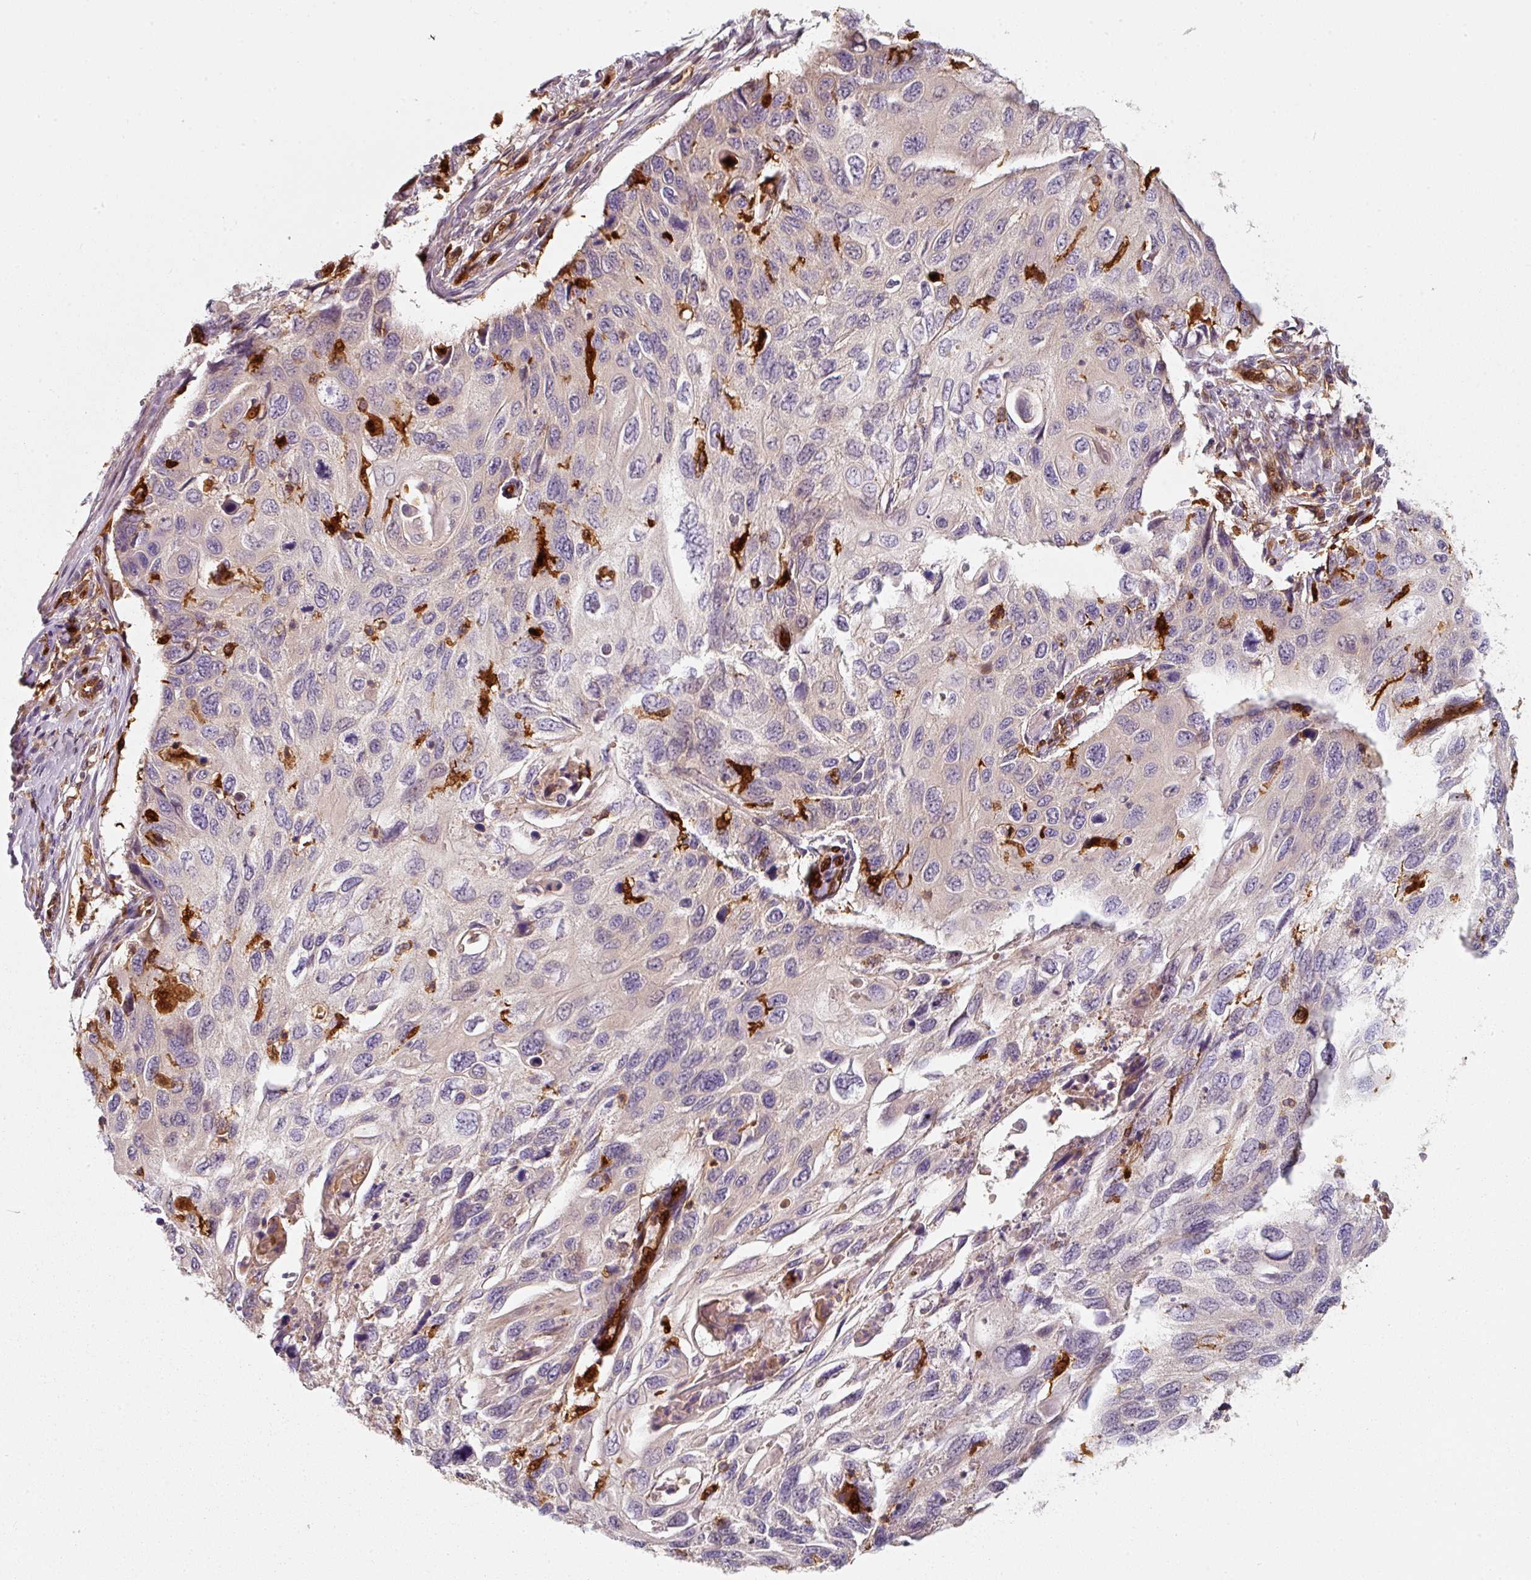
{"staining": {"intensity": "negative", "quantity": "none", "location": "none"}, "tissue": "cervical cancer", "cell_type": "Tumor cells", "image_type": "cancer", "snomed": [{"axis": "morphology", "description": "Squamous cell carcinoma, NOS"}, {"axis": "topography", "description": "Cervix"}], "caption": "Tumor cells are negative for protein expression in human cervical cancer.", "gene": "IQGAP2", "patient": {"sex": "female", "age": 70}}